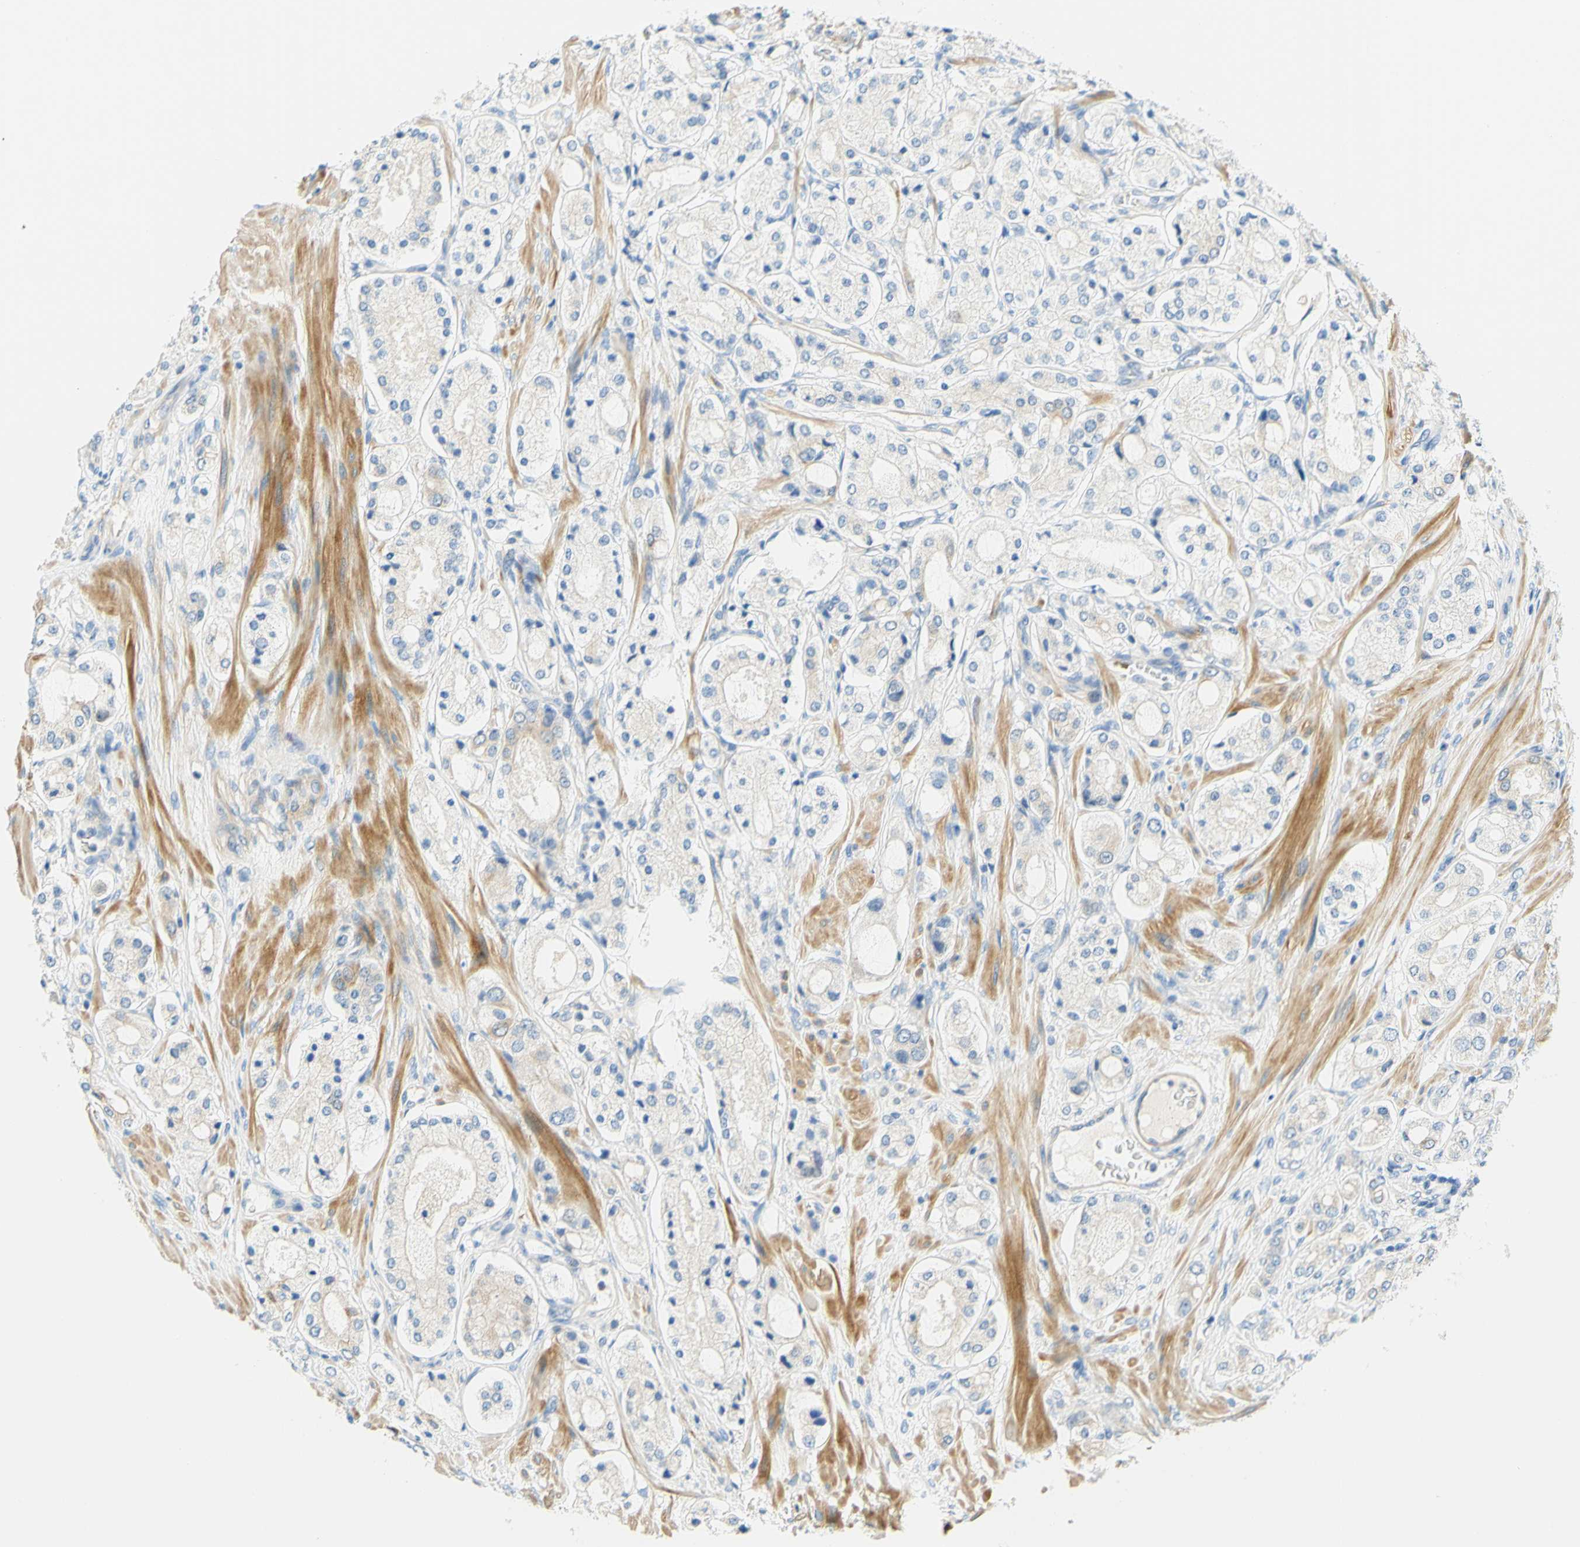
{"staining": {"intensity": "weak", "quantity": "25%-75%", "location": "cytoplasmic/membranous"}, "tissue": "prostate cancer", "cell_type": "Tumor cells", "image_type": "cancer", "snomed": [{"axis": "morphology", "description": "Adenocarcinoma, High grade"}, {"axis": "topography", "description": "Prostate"}], "caption": "Human prostate cancer (adenocarcinoma (high-grade)) stained with a protein marker displays weak staining in tumor cells.", "gene": "ENTREP2", "patient": {"sex": "male", "age": 65}}